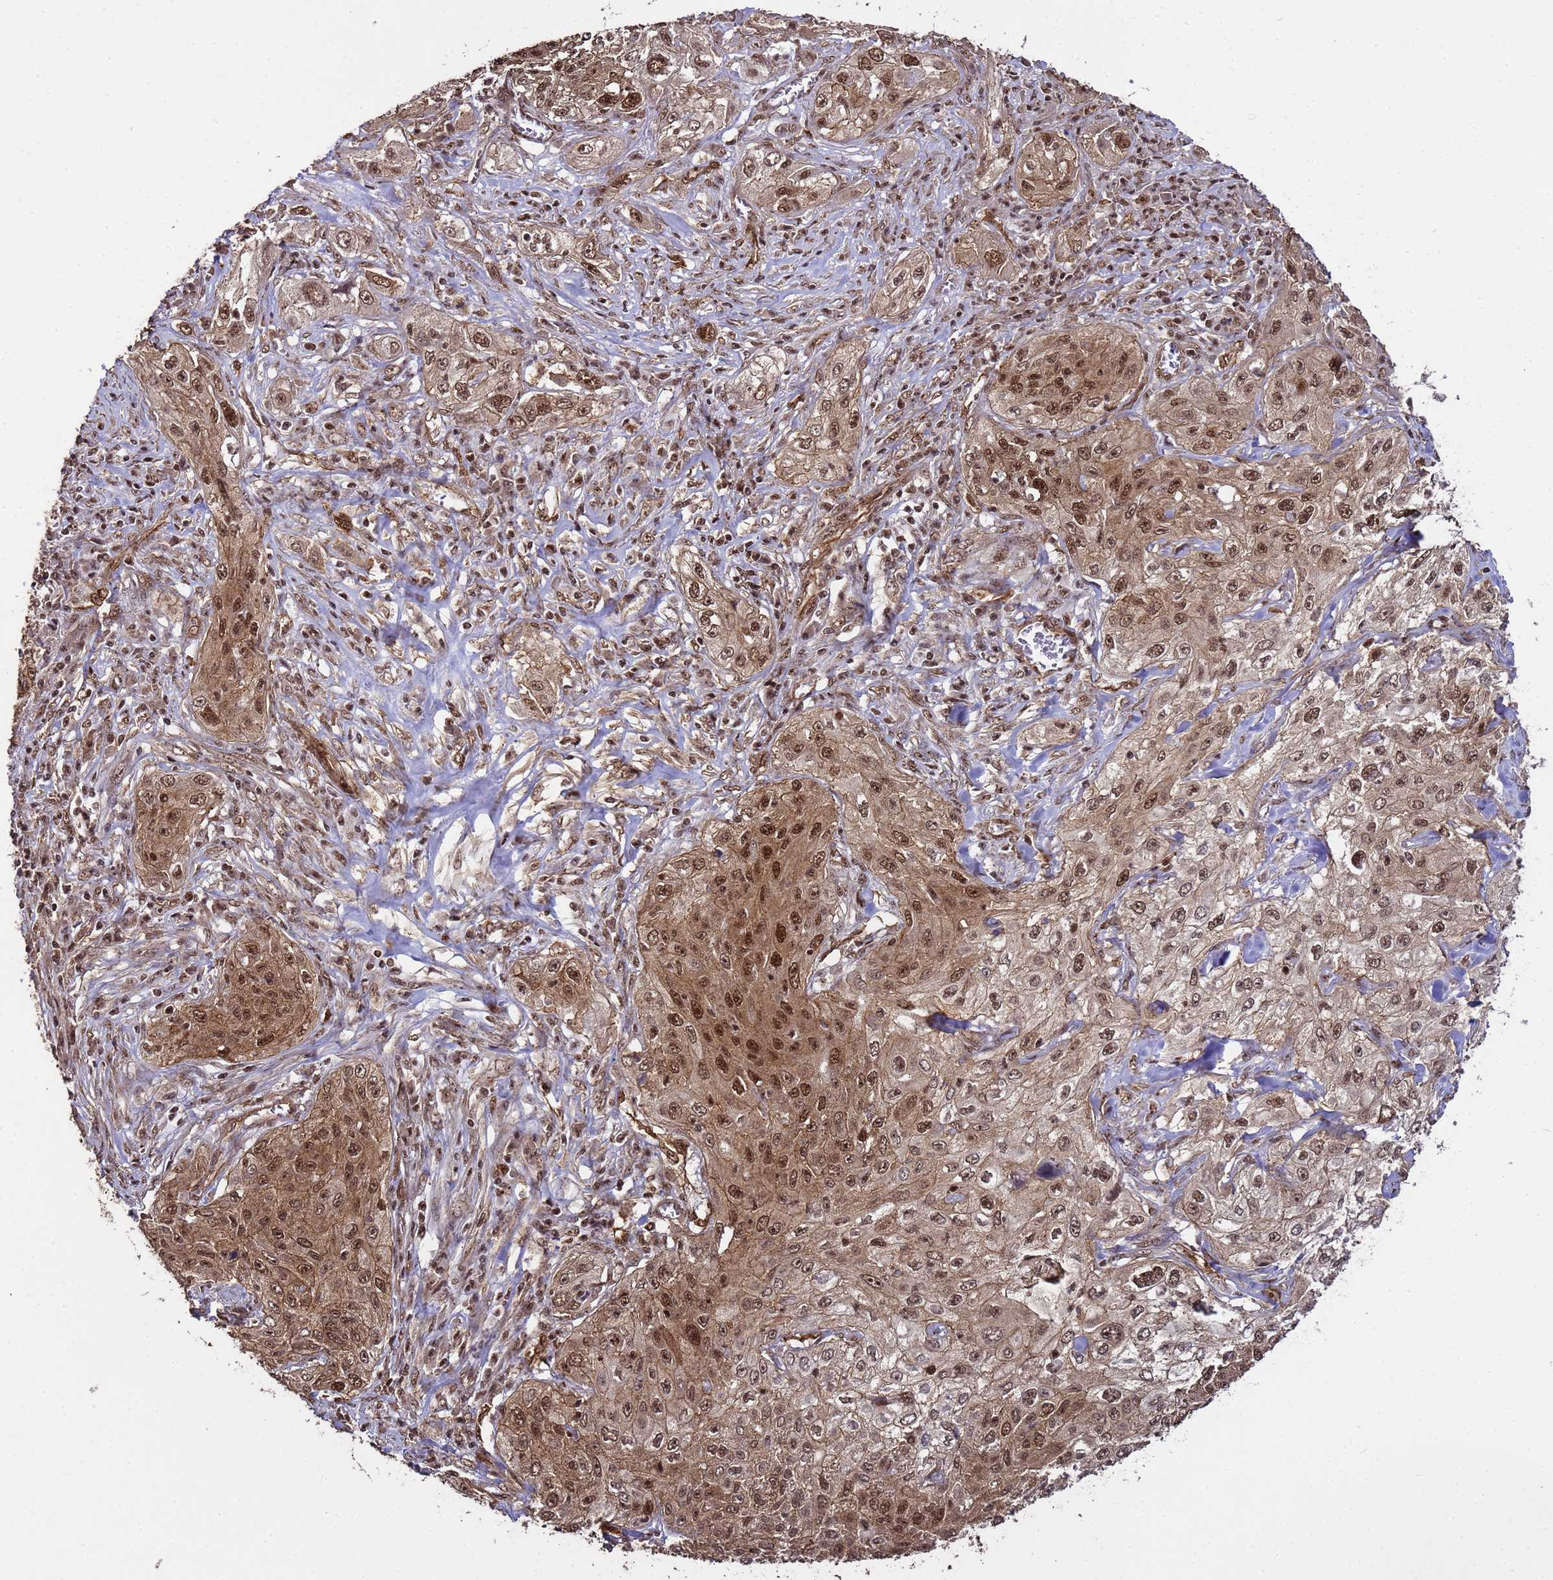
{"staining": {"intensity": "strong", "quantity": ">75%", "location": "cytoplasmic/membranous,nuclear"}, "tissue": "lung cancer", "cell_type": "Tumor cells", "image_type": "cancer", "snomed": [{"axis": "morphology", "description": "Squamous cell carcinoma, NOS"}, {"axis": "topography", "description": "Lung"}], "caption": "High-power microscopy captured an immunohistochemistry photomicrograph of lung squamous cell carcinoma, revealing strong cytoplasmic/membranous and nuclear expression in about >75% of tumor cells.", "gene": "SYF2", "patient": {"sex": "female", "age": 69}}